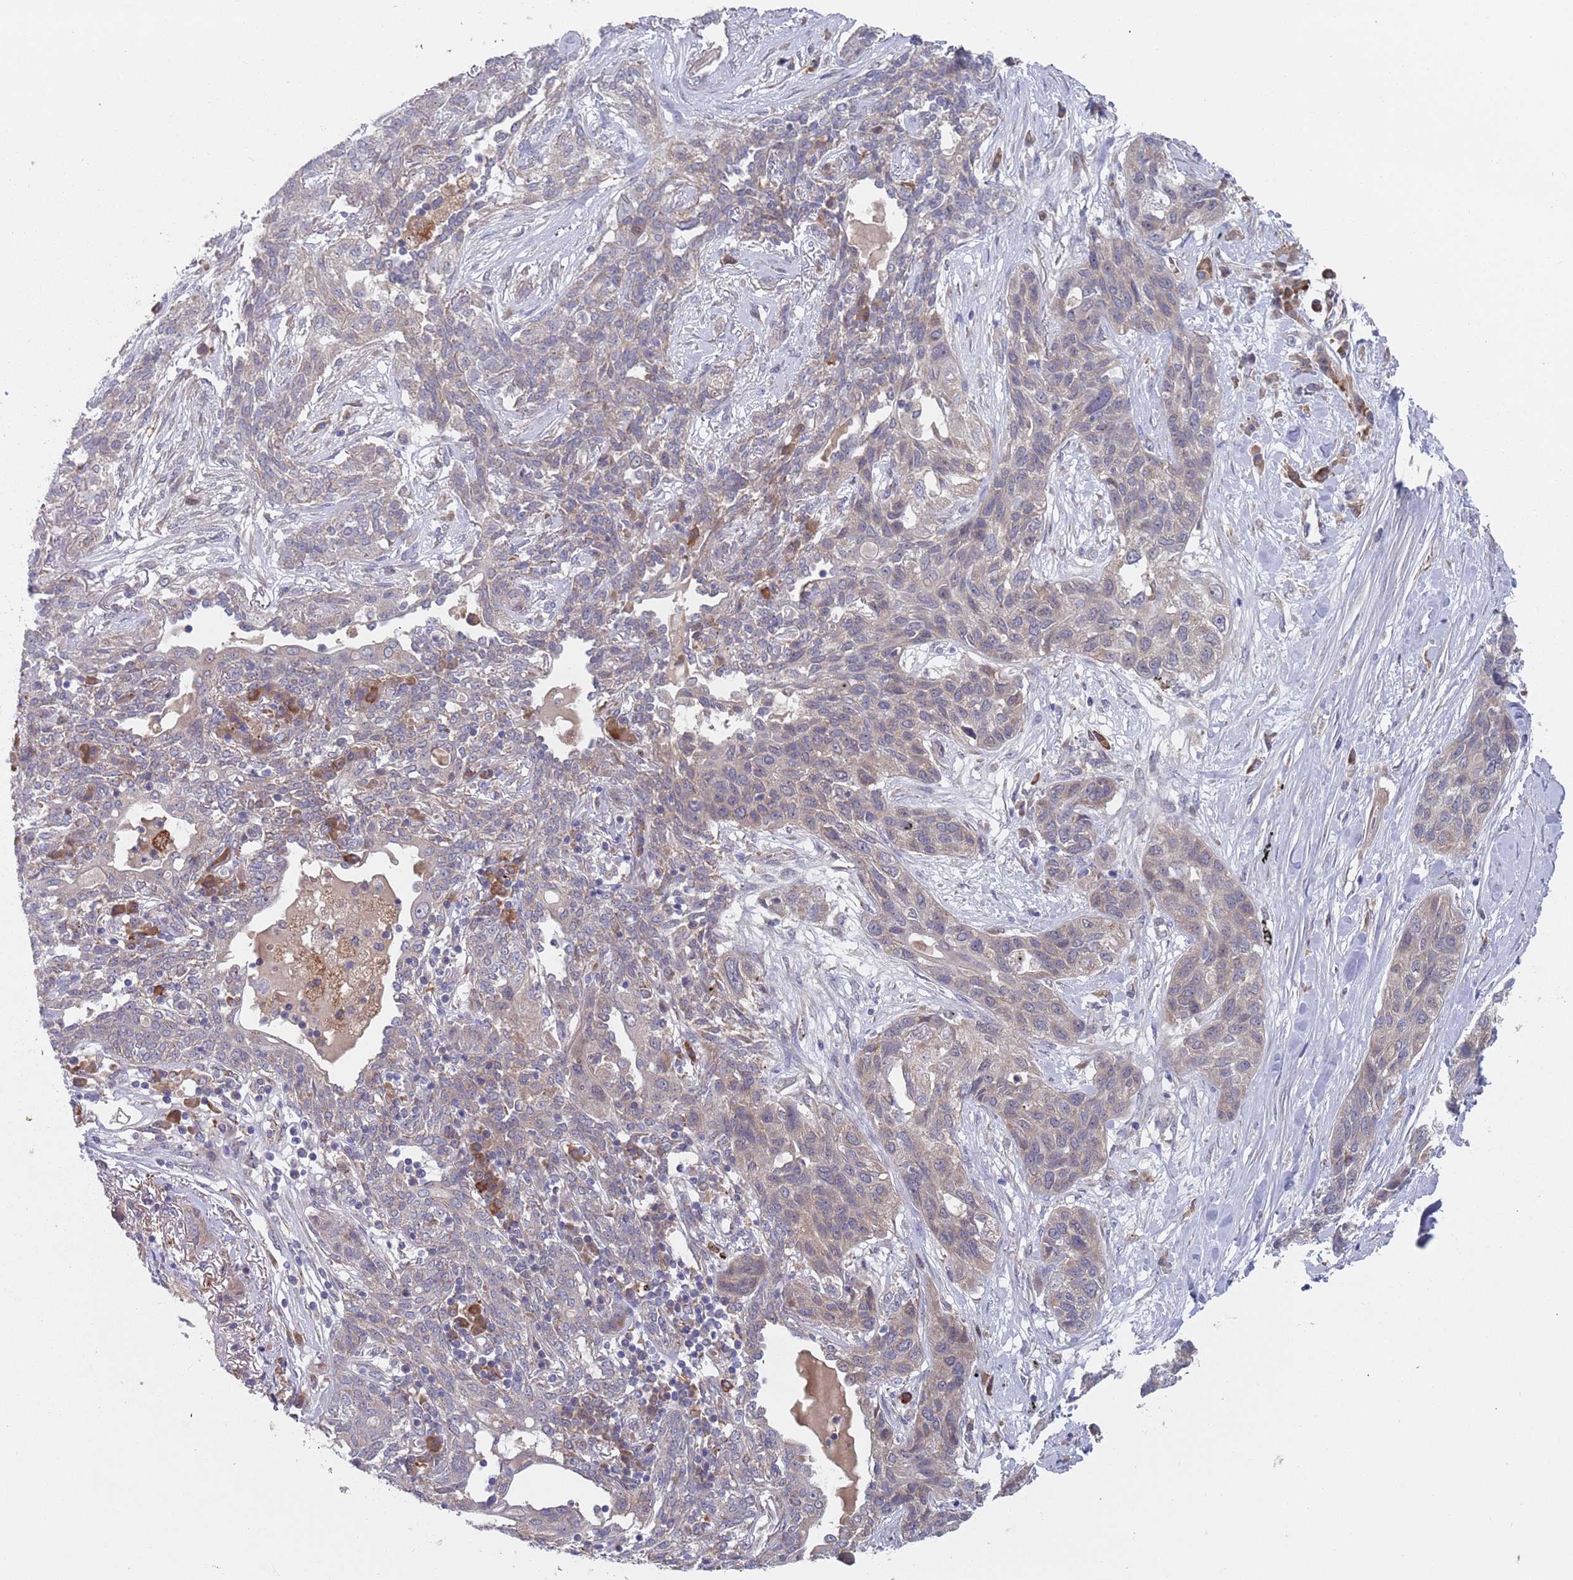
{"staining": {"intensity": "negative", "quantity": "none", "location": "none"}, "tissue": "lung cancer", "cell_type": "Tumor cells", "image_type": "cancer", "snomed": [{"axis": "morphology", "description": "Squamous cell carcinoma, NOS"}, {"axis": "topography", "description": "Lung"}], "caption": "DAB (3,3'-diaminobenzidine) immunohistochemical staining of human lung cancer displays no significant expression in tumor cells.", "gene": "ZNF140", "patient": {"sex": "female", "age": 70}}